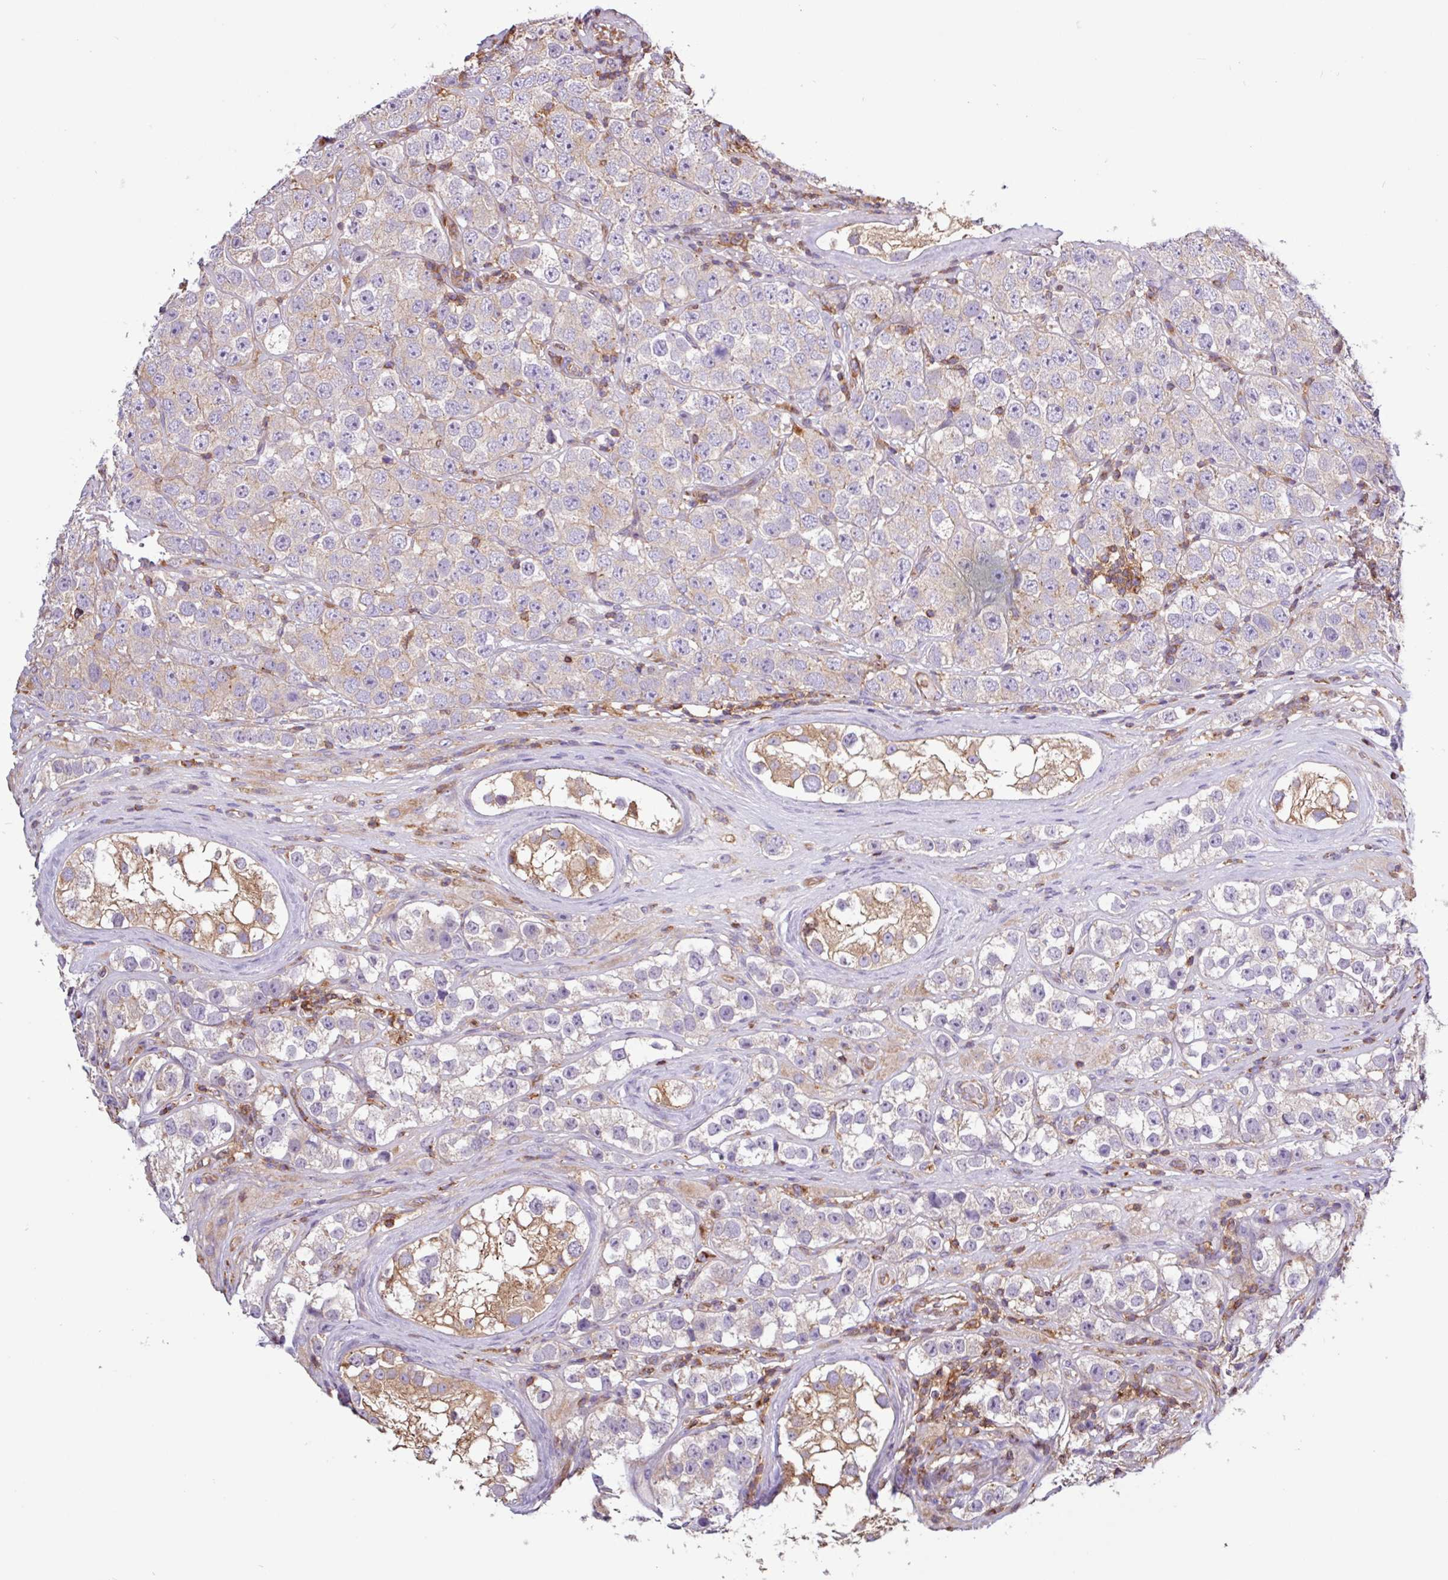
{"staining": {"intensity": "weak", "quantity": "25%-75%", "location": "cytoplasmic/membranous"}, "tissue": "testis cancer", "cell_type": "Tumor cells", "image_type": "cancer", "snomed": [{"axis": "morphology", "description": "Seminoma, NOS"}, {"axis": "topography", "description": "Testis"}], "caption": "Testis seminoma stained with a protein marker displays weak staining in tumor cells.", "gene": "ACTR3", "patient": {"sex": "male", "age": 28}}